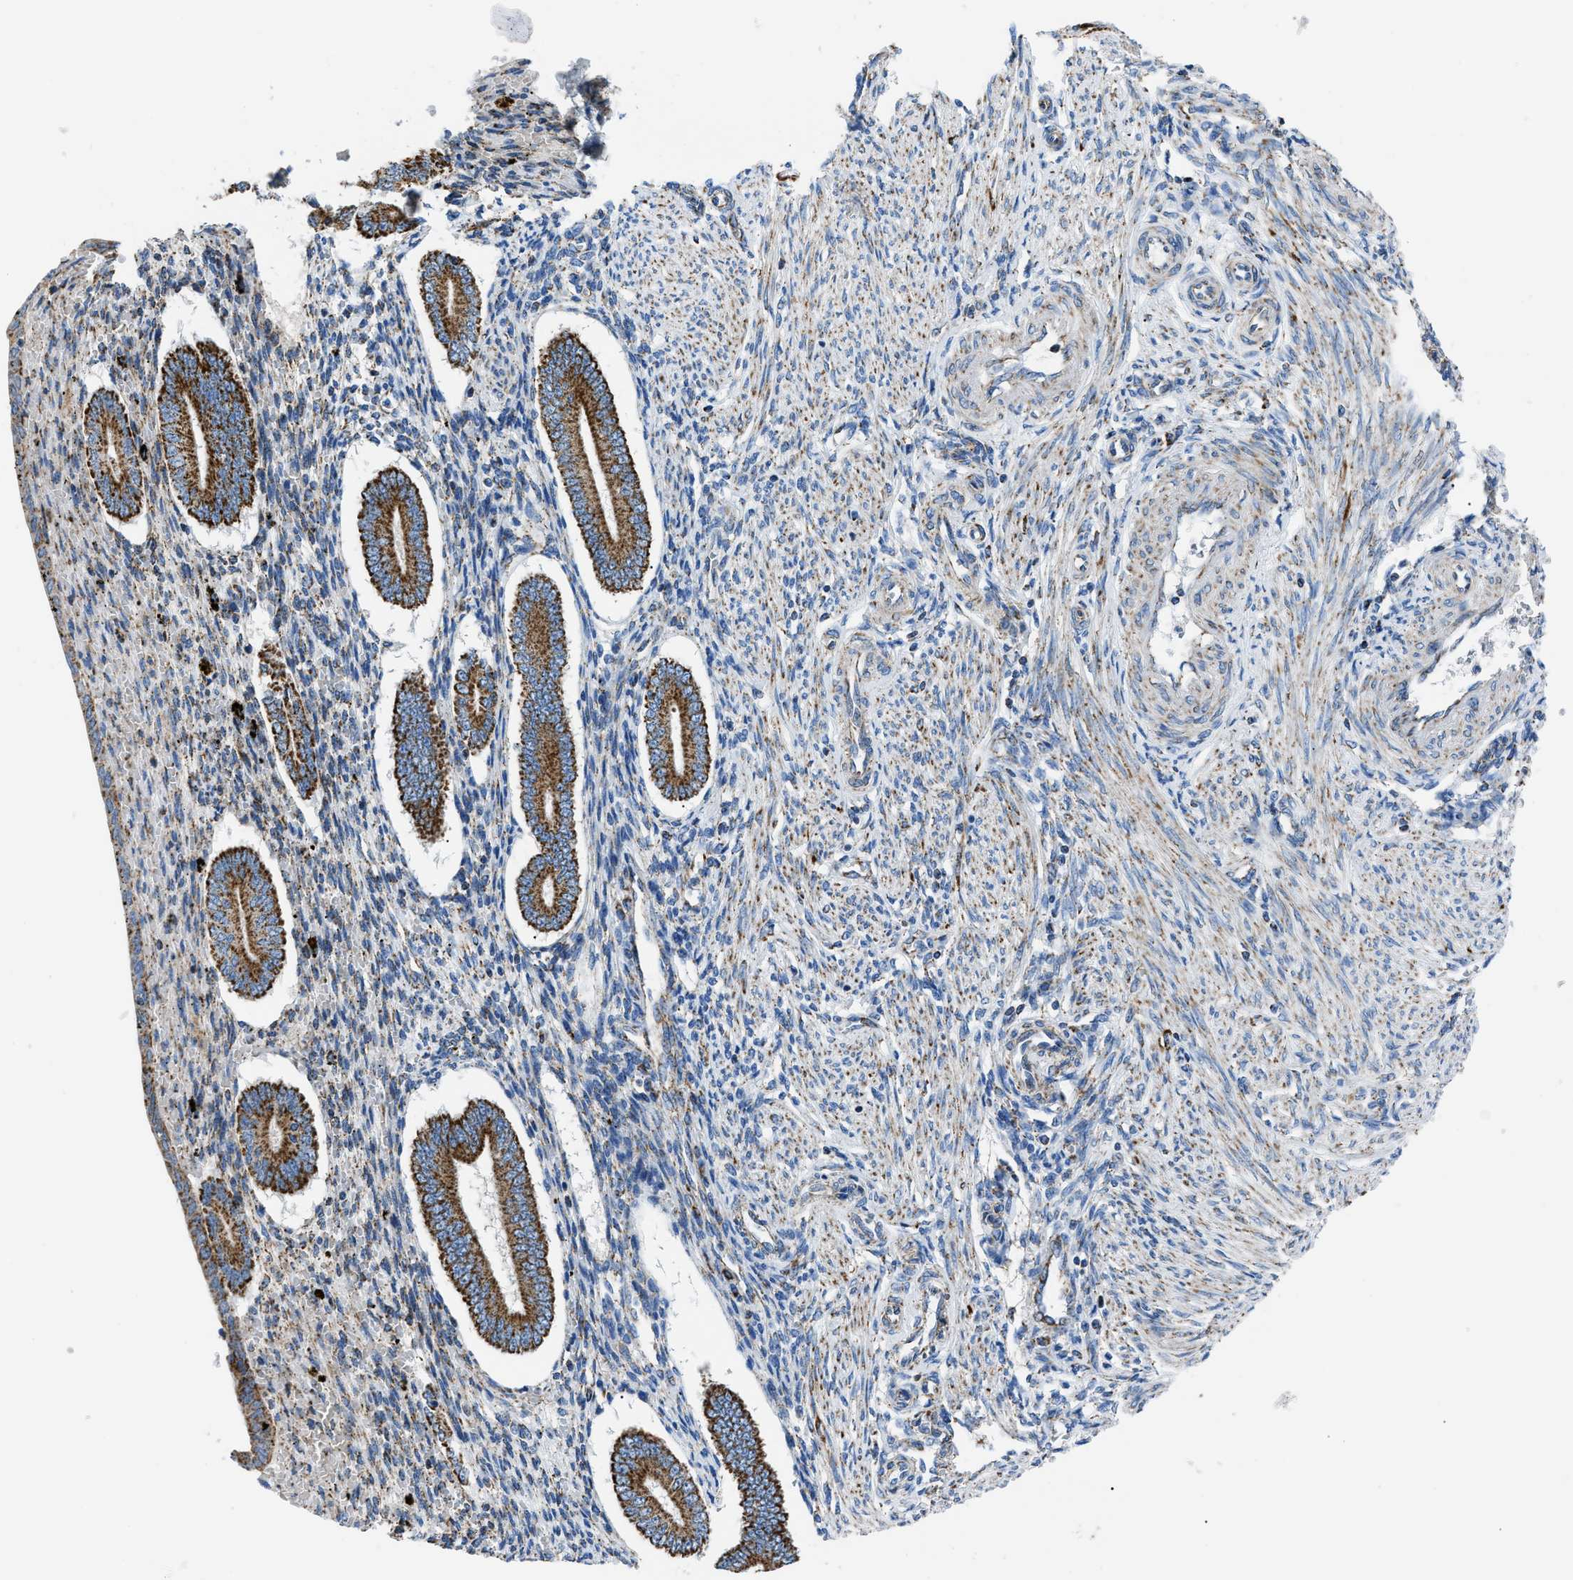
{"staining": {"intensity": "moderate", "quantity": "25%-75%", "location": "cytoplasmic/membranous"}, "tissue": "endometrium", "cell_type": "Cells in endometrial stroma", "image_type": "normal", "snomed": [{"axis": "morphology", "description": "Normal tissue, NOS"}, {"axis": "topography", "description": "Endometrium"}], "caption": "The immunohistochemical stain shows moderate cytoplasmic/membranous positivity in cells in endometrial stroma of unremarkable endometrium.", "gene": "PHB2", "patient": {"sex": "female", "age": 42}}